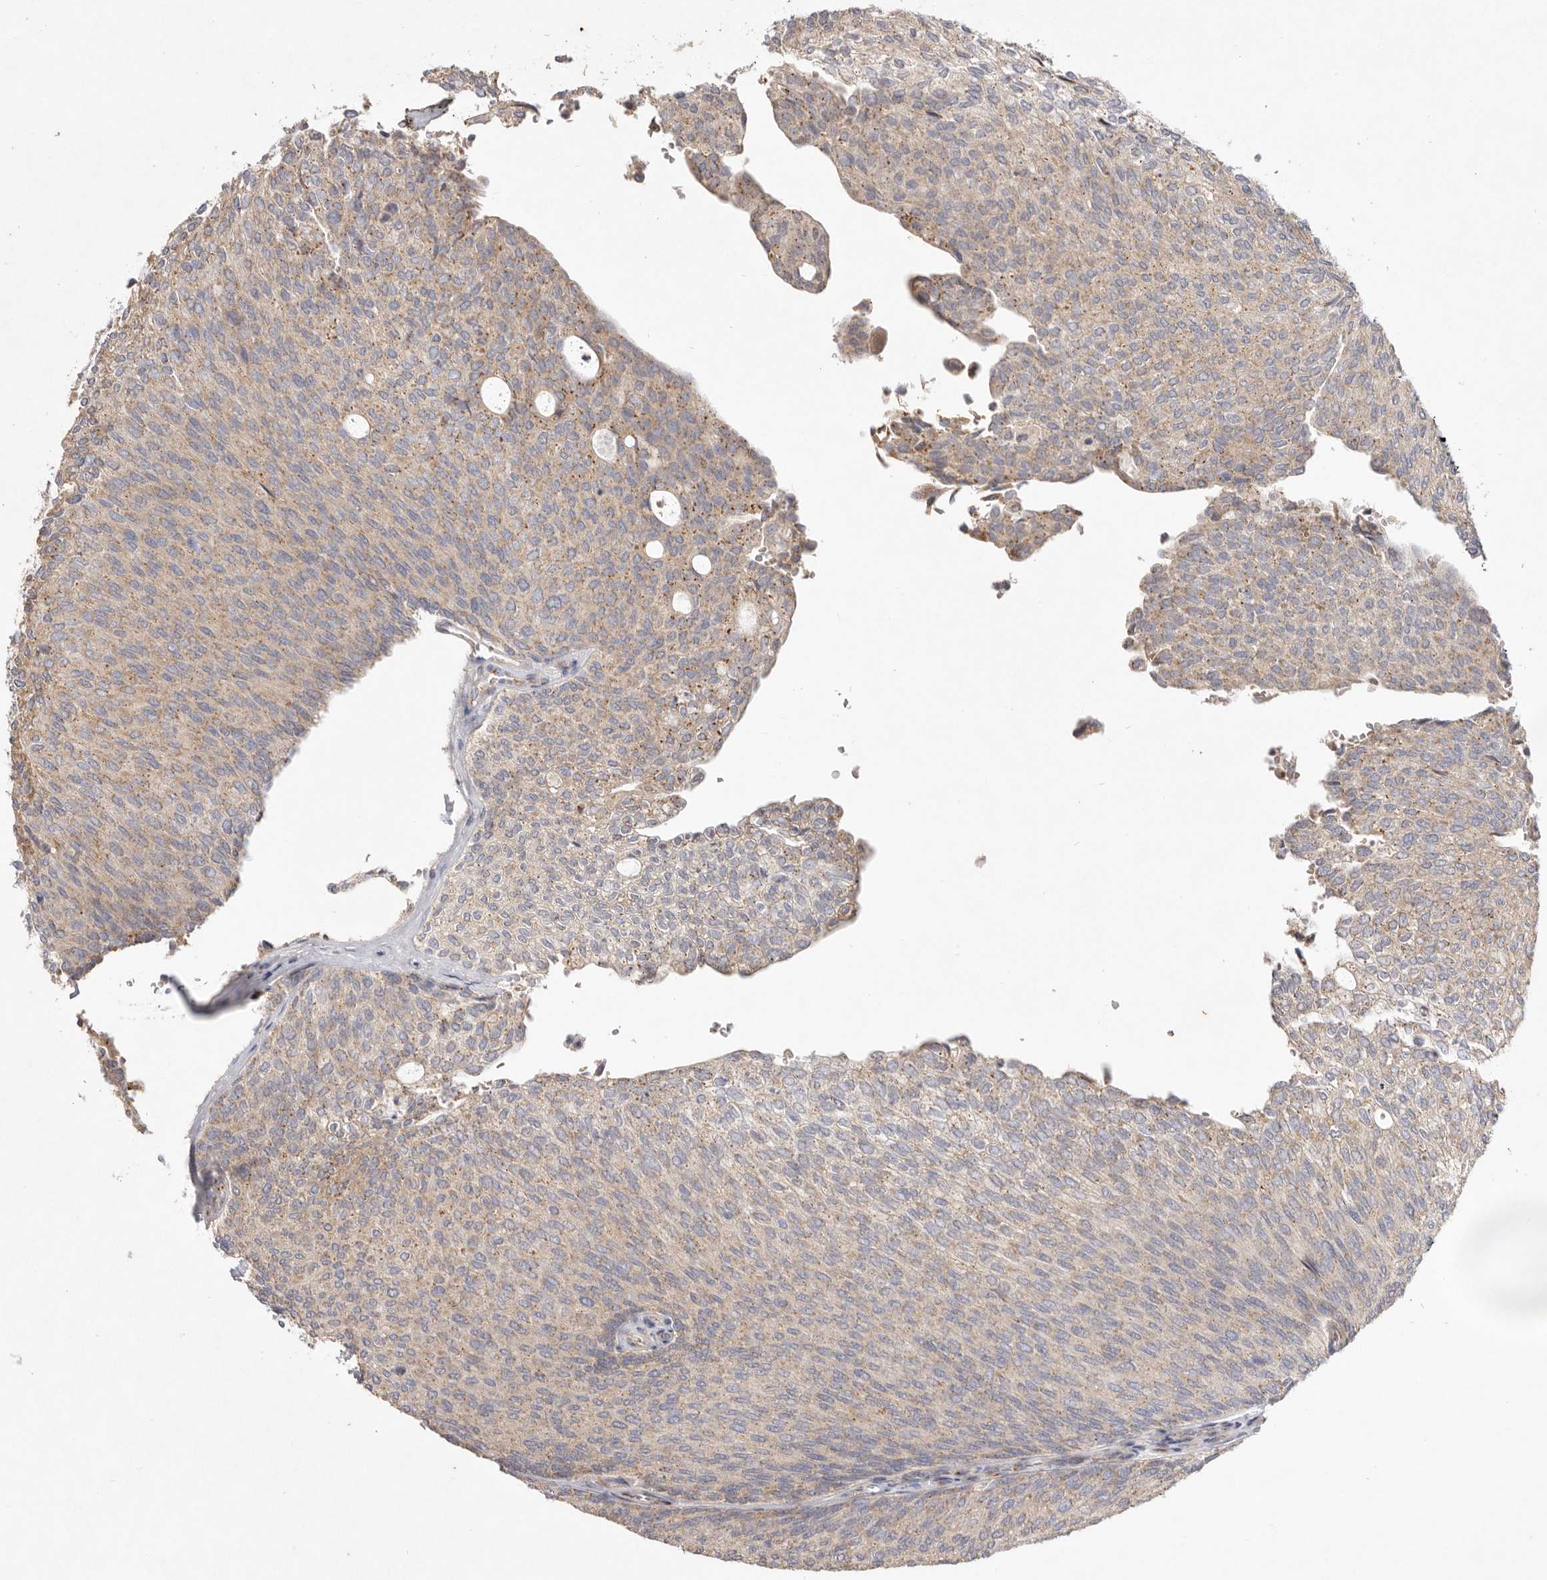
{"staining": {"intensity": "weak", "quantity": ">75%", "location": "cytoplasmic/membranous"}, "tissue": "urothelial cancer", "cell_type": "Tumor cells", "image_type": "cancer", "snomed": [{"axis": "morphology", "description": "Urothelial carcinoma, Low grade"}, {"axis": "topography", "description": "Urinary bladder"}], "caption": "Human urothelial cancer stained with a protein marker exhibits weak staining in tumor cells.", "gene": "USP24", "patient": {"sex": "female", "age": 79}}